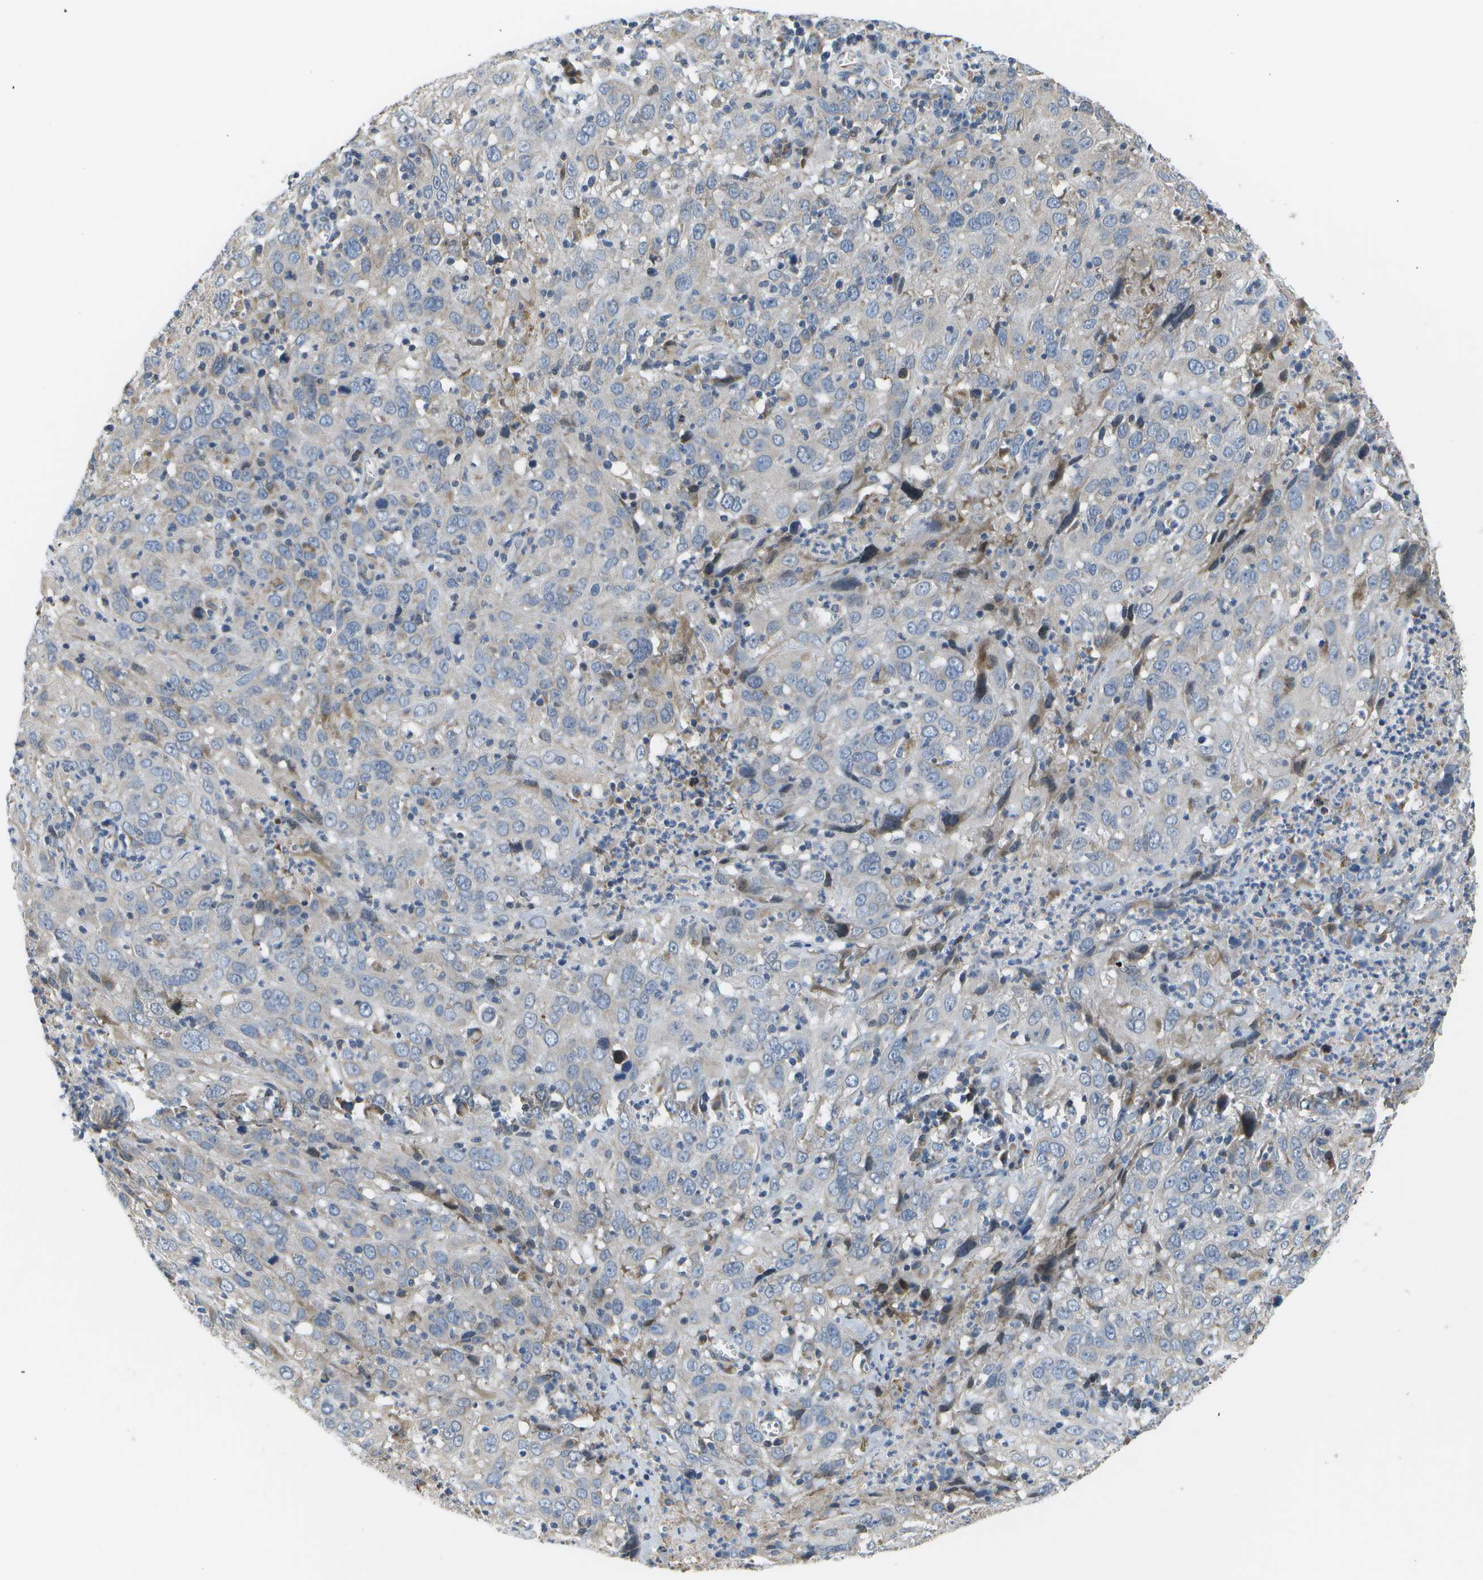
{"staining": {"intensity": "negative", "quantity": "none", "location": "none"}, "tissue": "cervical cancer", "cell_type": "Tumor cells", "image_type": "cancer", "snomed": [{"axis": "morphology", "description": "Squamous cell carcinoma, NOS"}, {"axis": "topography", "description": "Cervix"}], "caption": "Immunohistochemistry photomicrograph of squamous cell carcinoma (cervical) stained for a protein (brown), which reveals no expression in tumor cells.", "gene": "HADHA", "patient": {"sex": "female", "age": 32}}